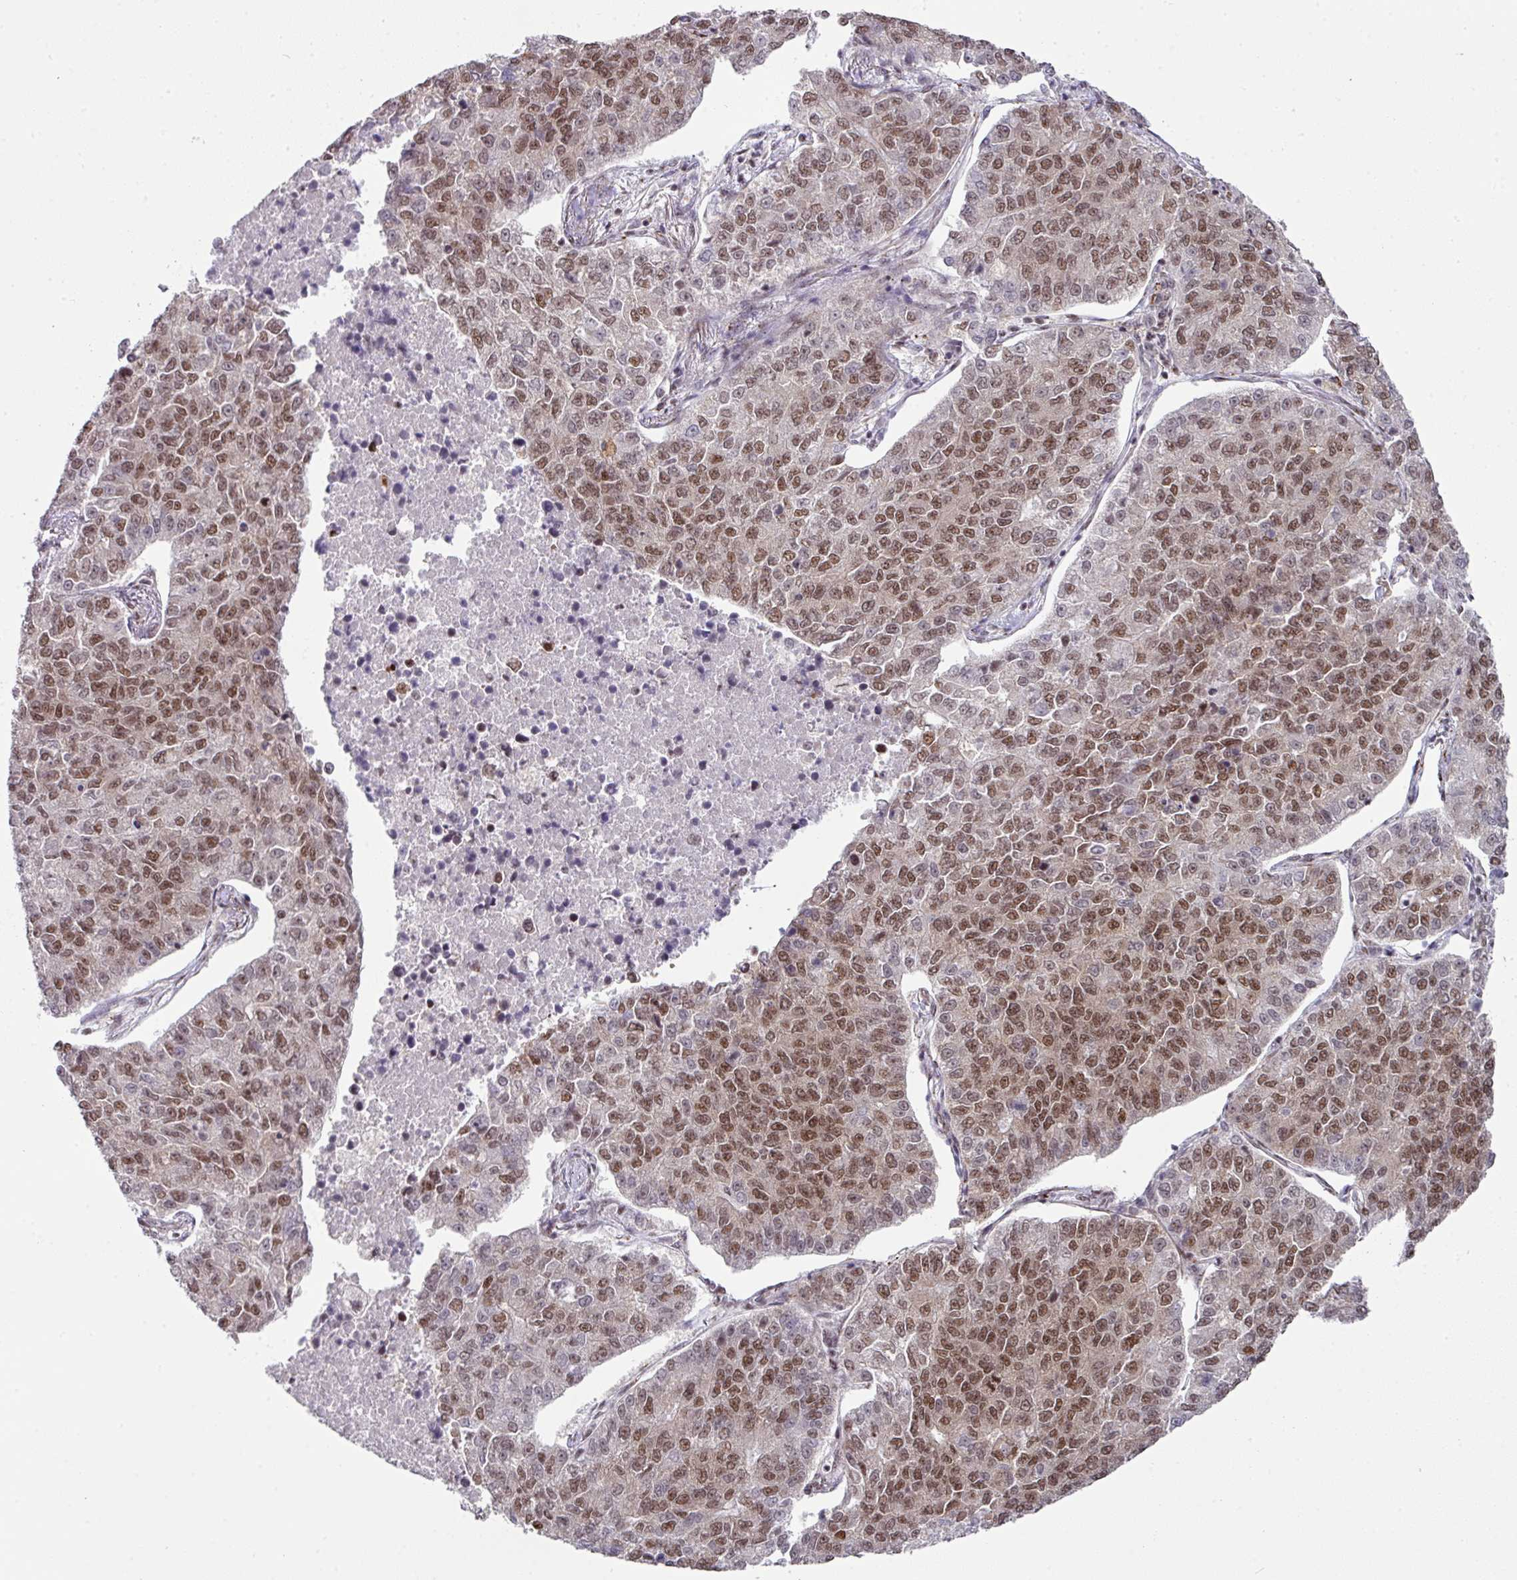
{"staining": {"intensity": "moderate", "quantity": ">75%", "location": "nuclear"}, "tissue": "lung cancer", "cell_type": "Tumor cells", "image_type": "cancer", "snomed": [{"axis": "morphology", "description": "Adenocarcinoma, NOS"}, {"axis": "topography", "description": "Lung"}], "caption": "An image of lung cancer stained for a protein shows moderate nuclear brown staining in tumor cells.", "gene": "NFYA", "patient": {"sex": "male", "age": 49}}